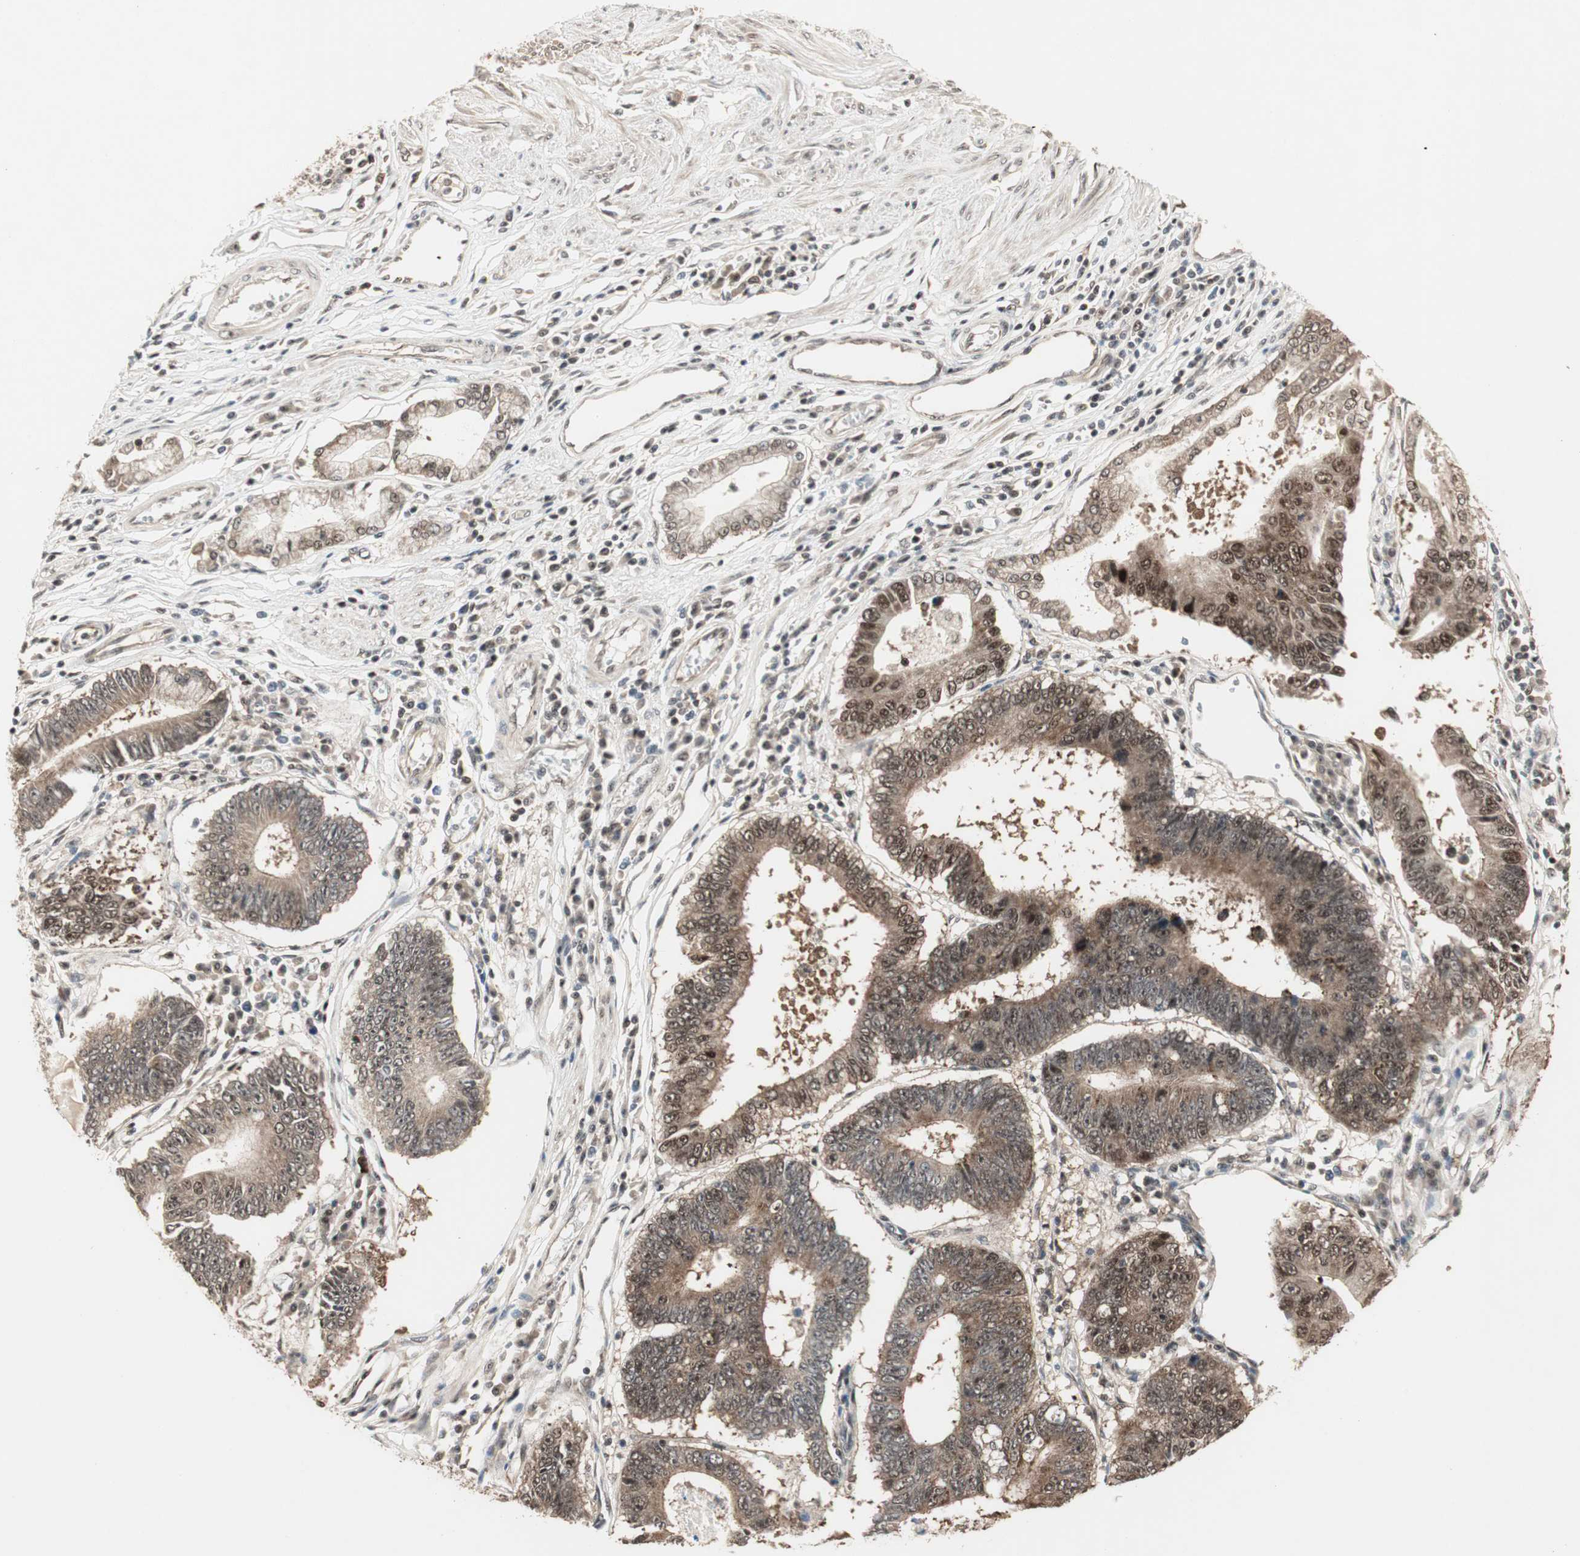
{"staining": {"intensity": "moderate", "quantity": ">75%", "location": "cytoplasmic/membranous,nuclear"}, "tissue": "stomach cancer", "cell_type": "Tumor cells", "image_type": "cancer", "snomed": [{"axis": "morphology", "description": "Adenocarcinoma, NOS"}, {"axis": "topography", "description": "Stomach"}], "caption": "Brown immunohistochemical staining in human stomach cancer demonstrates moderate cytoplasmic/membranous and nuclear expression in about >75% of tumor cells.", "gene": "CSNK2B", "patient": {"sex": "male", "age": 59}}